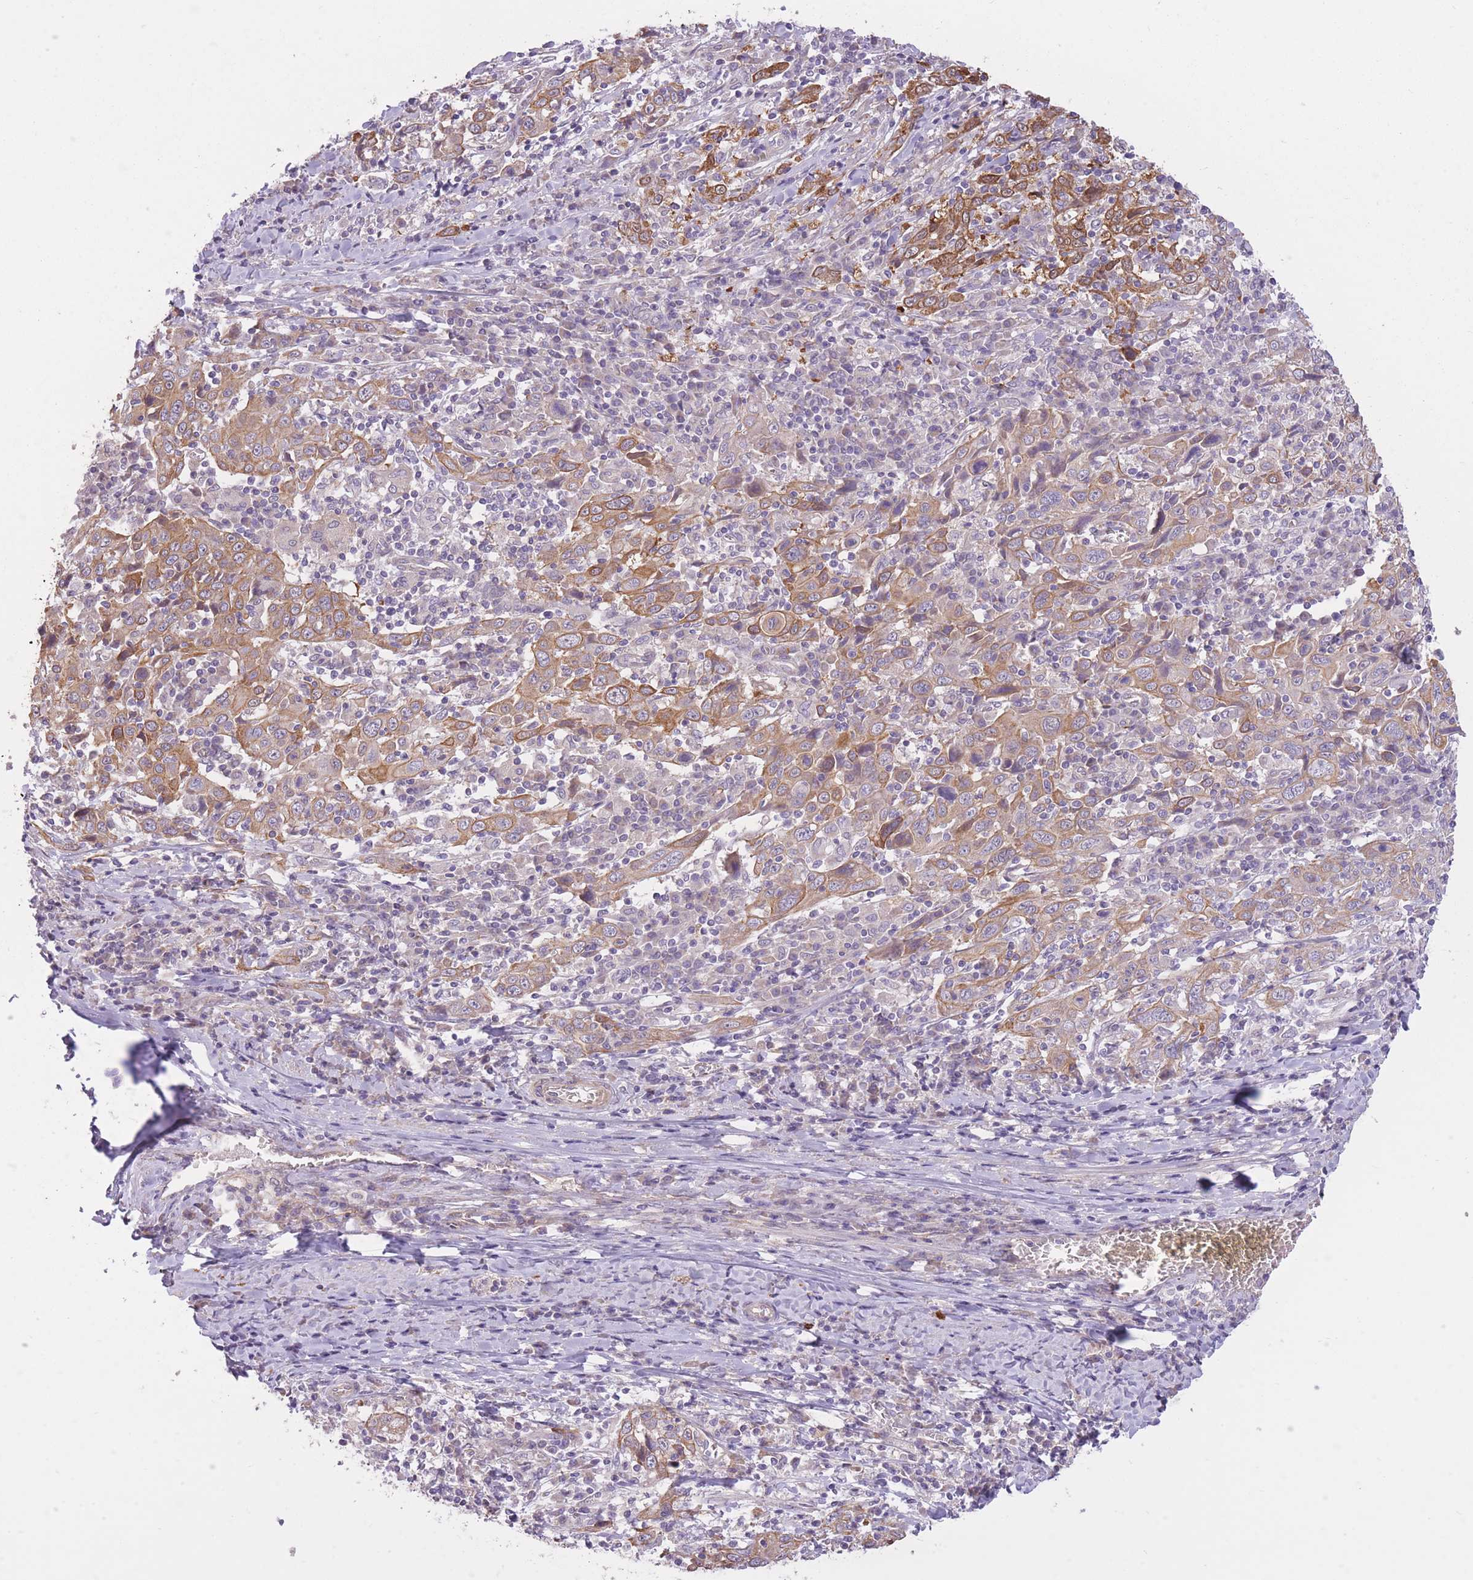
{"staining": {"intensity": "moderate", "quantity": "25%-75%", "location": "cytoplasmic/membranous,nuclear"}, "tissue": "cervical cancer", "cell_type": "Tumor cells", "image_type": "cancer", "snomed": [{"axis": "morphology", "description": "Squamous cell carcinoma, NOS"}, {"axis": "topography", "description": "Cervix"}], "caption": "Immunohistochemical staining of squamous cell carcinoma (cervical) shows medium levels of moderate cytoplasmic/membranous and nuclear staining in approximately 25%-75% of tumor cells. (DAB IHC, brown staining for protein, blue staining for nuclei).", "gene": "REV1", "patient": {"sex": "female", "age": 46}}